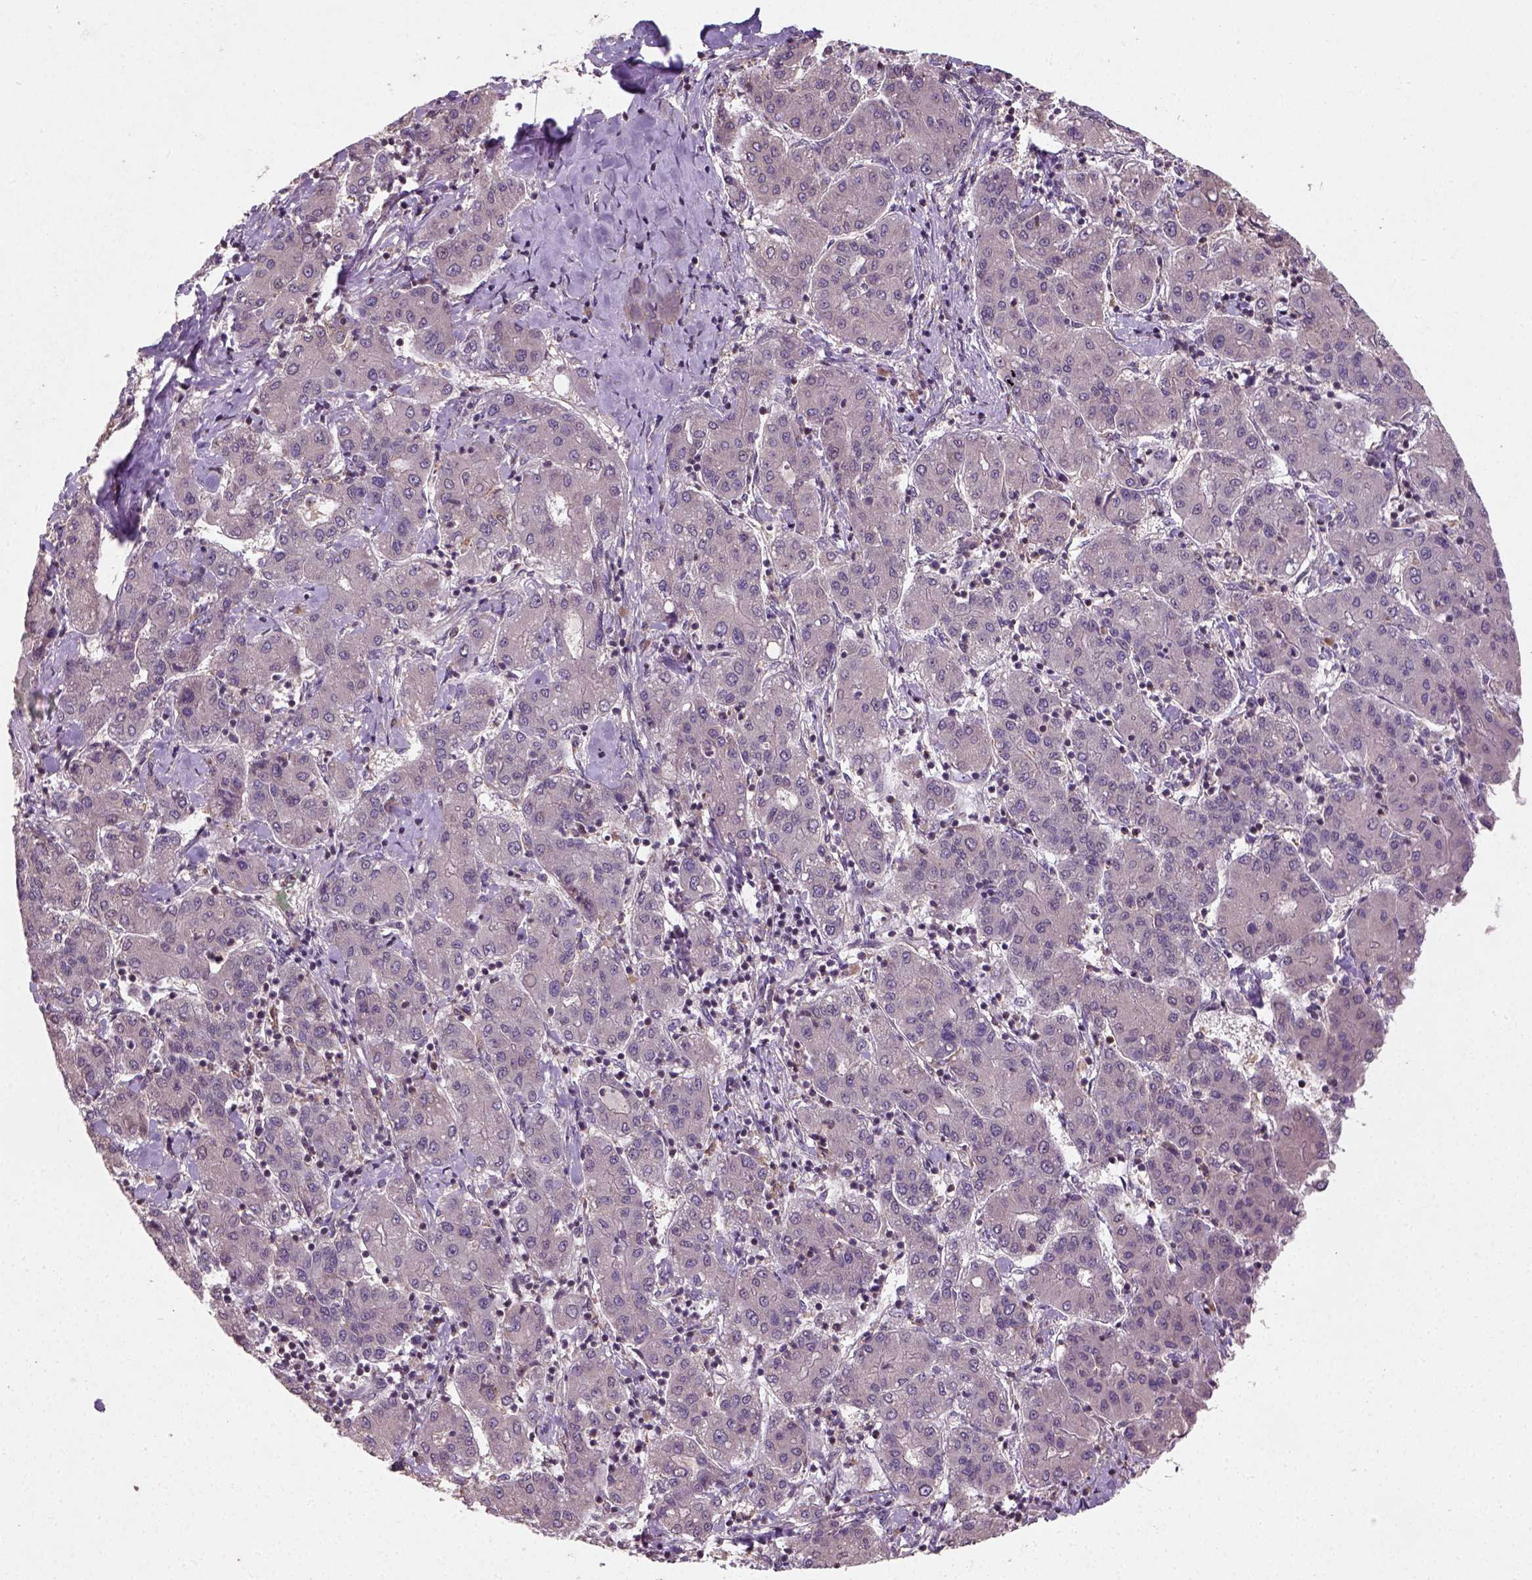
{"staining": {"intensity": "negative", "quantity": "none", "location": "none"}, "tissue": "liver cancer", "cell_type": "Tumor cells", "image_type": "cancer", "snomed": [{"axis": "morphology", "description": "Carcinoma, Hepatocellular, NOS"}, {"axis": "topography", "description": "Liver"}], "caption": "Human liver cancer (hepatocellular carcinoma) stained for a protein using immunohistochemistry exhibits no staining in tumor cells.", "gene": "CAMKK1", "patient": {"sex": "male", "age": 65}}